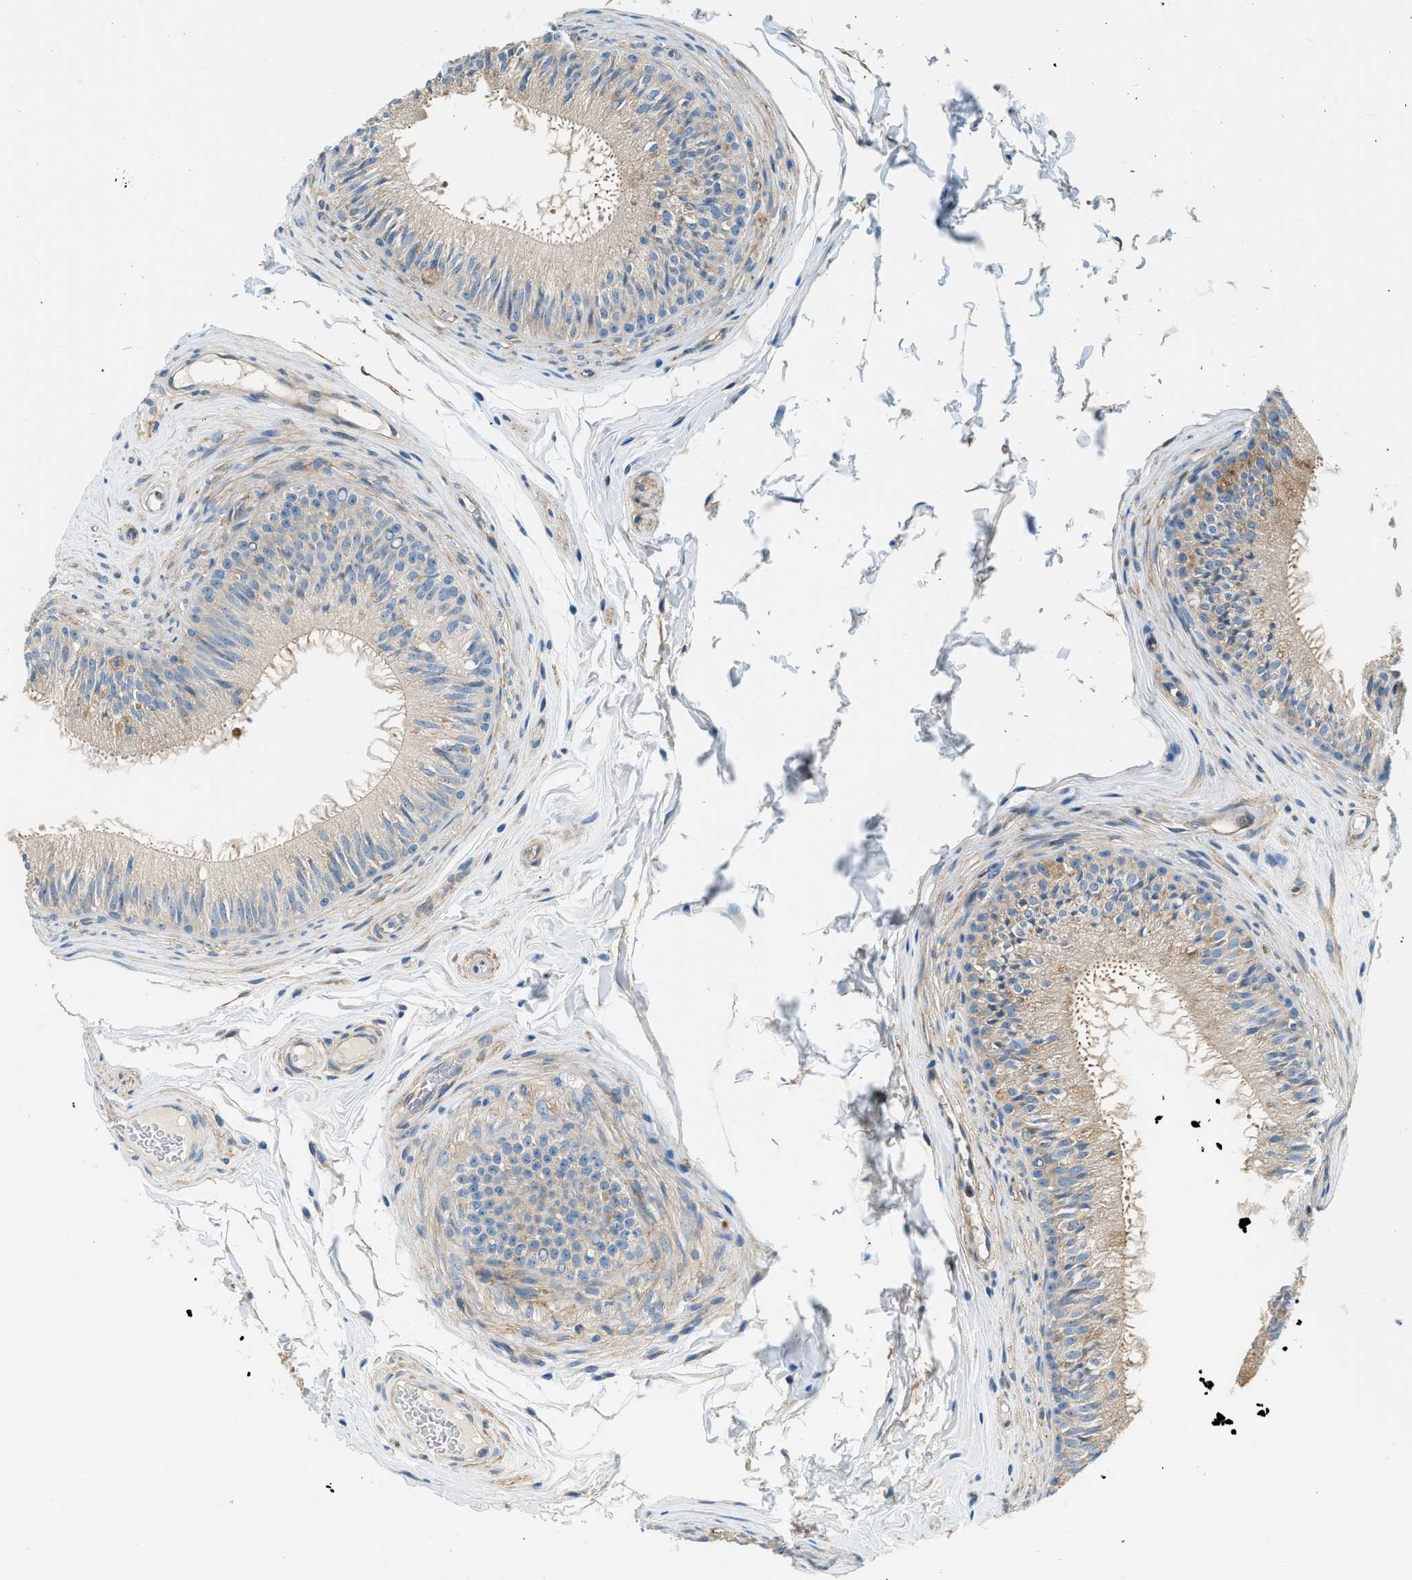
{"staining": {"intensity": "moderate", "quantity": "<25%", "location": "cytoplasmic/membranous"}, "tissue": "epididymis", "cell_type": "Glandular cells", "image_type": "normal", "snomed": [{"axis": "morphology", "description": "Normal tissue, NOS"}, {"axis": "topography", "description": "Testis"}, {"axis": "topography", "description": "Epididymis"}], "caption": "High-magnification brightfield microscopy of benign epididymis stained with DAB (3,3'-diaminobenzidine) (brown) and counterstained with hematoxylin (blue). glandular cells exhibit moderate cytoplasmic/membranous staining is appreciated in approximately<25% of cells. (IHC, brightfield microscopy, high magnification).", "gene": "ZNF367", "patient": {"sex": "male", "age": 36}}